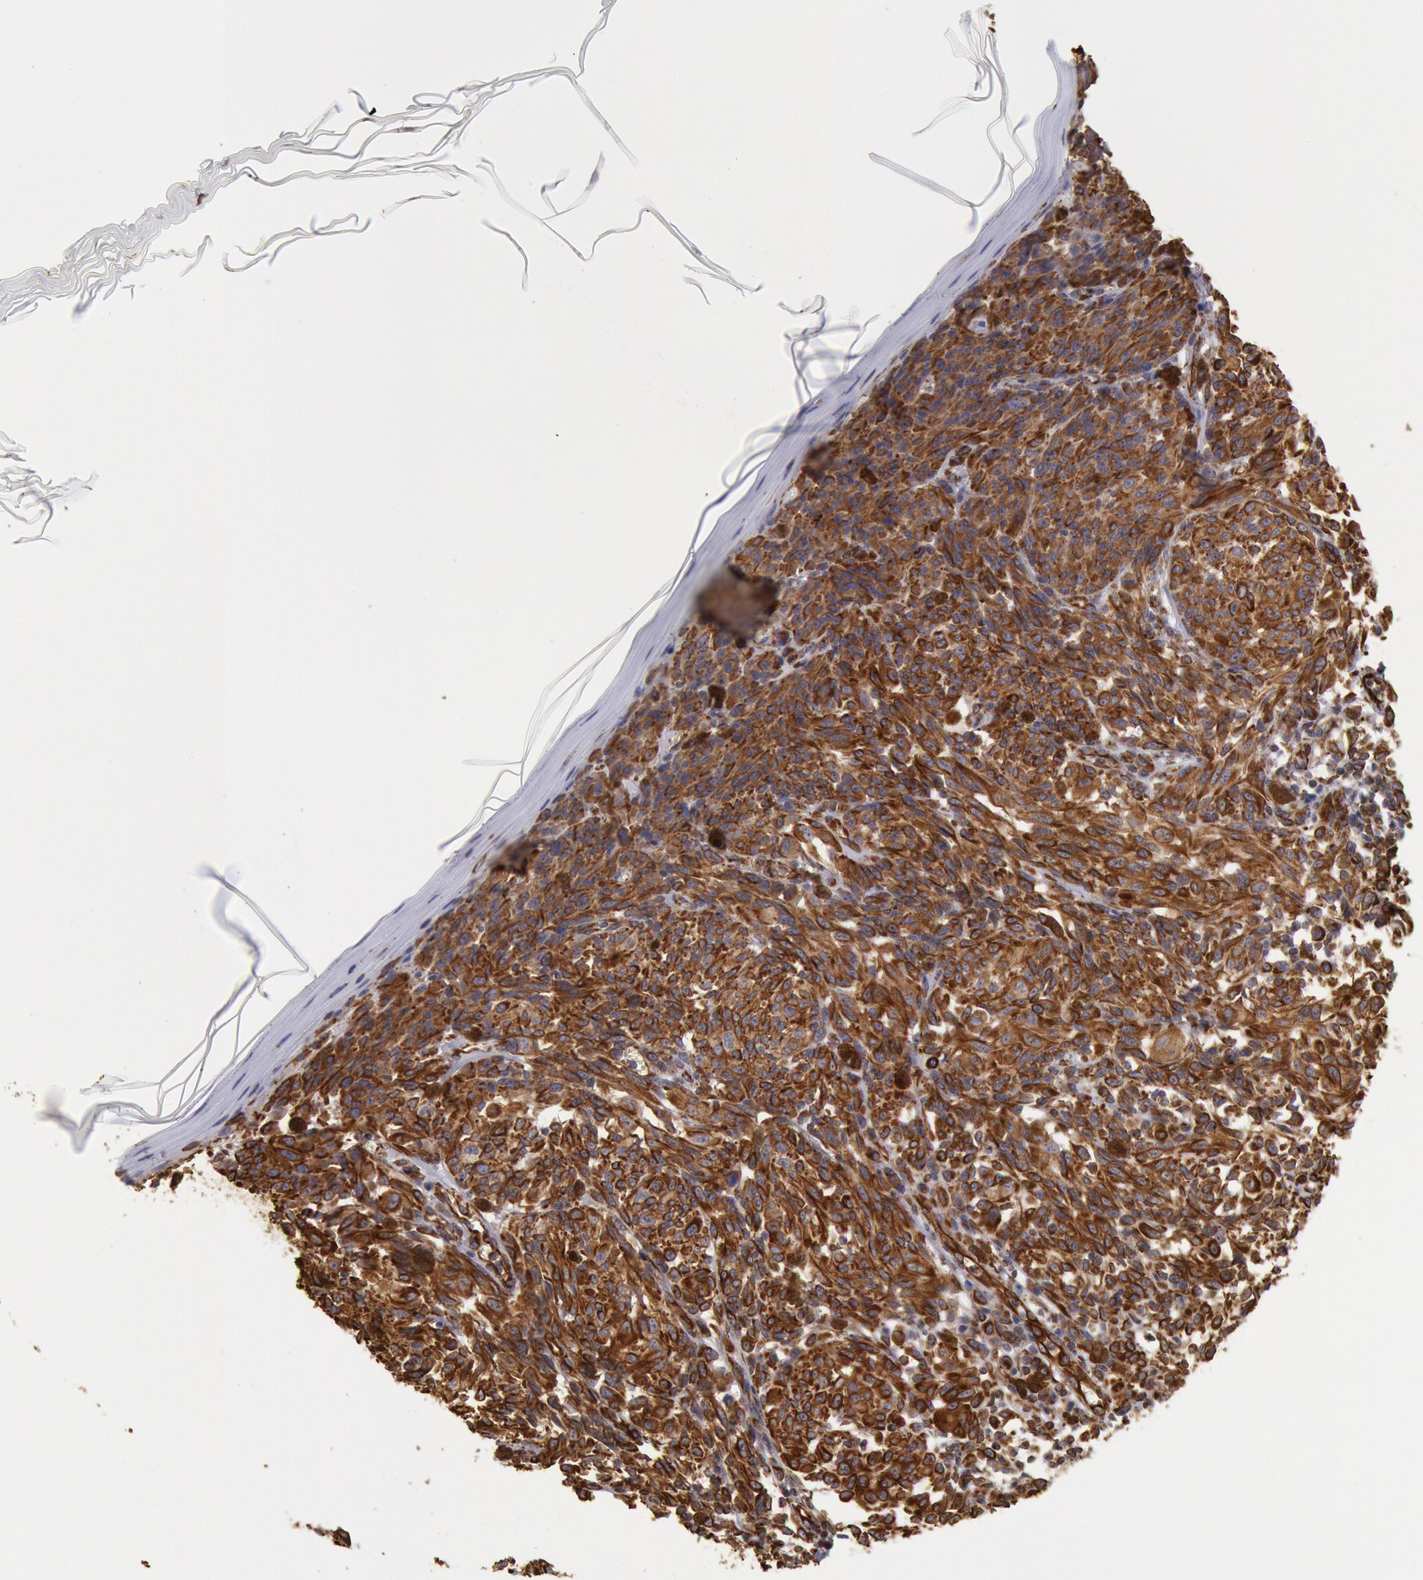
{"staining": {"intensity": "strong", "quantity": ">75%", "location": "cytoplasmic/membranous"}, "tissue": "melanoma", "cell_type": "Tumor cells", "image_type": "cancer", "snomed": [{"axis": "morphology", "description": "Malignant melanoma, NOS"}, {"axis": "topography", "description": "Skin"}], "caption": "An image of human malignant melanoma stained for a protein reveals strong cytoplasmic/membranous brown staining in tumor cells. The staining was performed using DAB, with brown indicating positive protein expression. Nuclei are stained blue with hematoxylin.", "gene": "RNF139", "patient": {"sex": "female", "age": 72}}